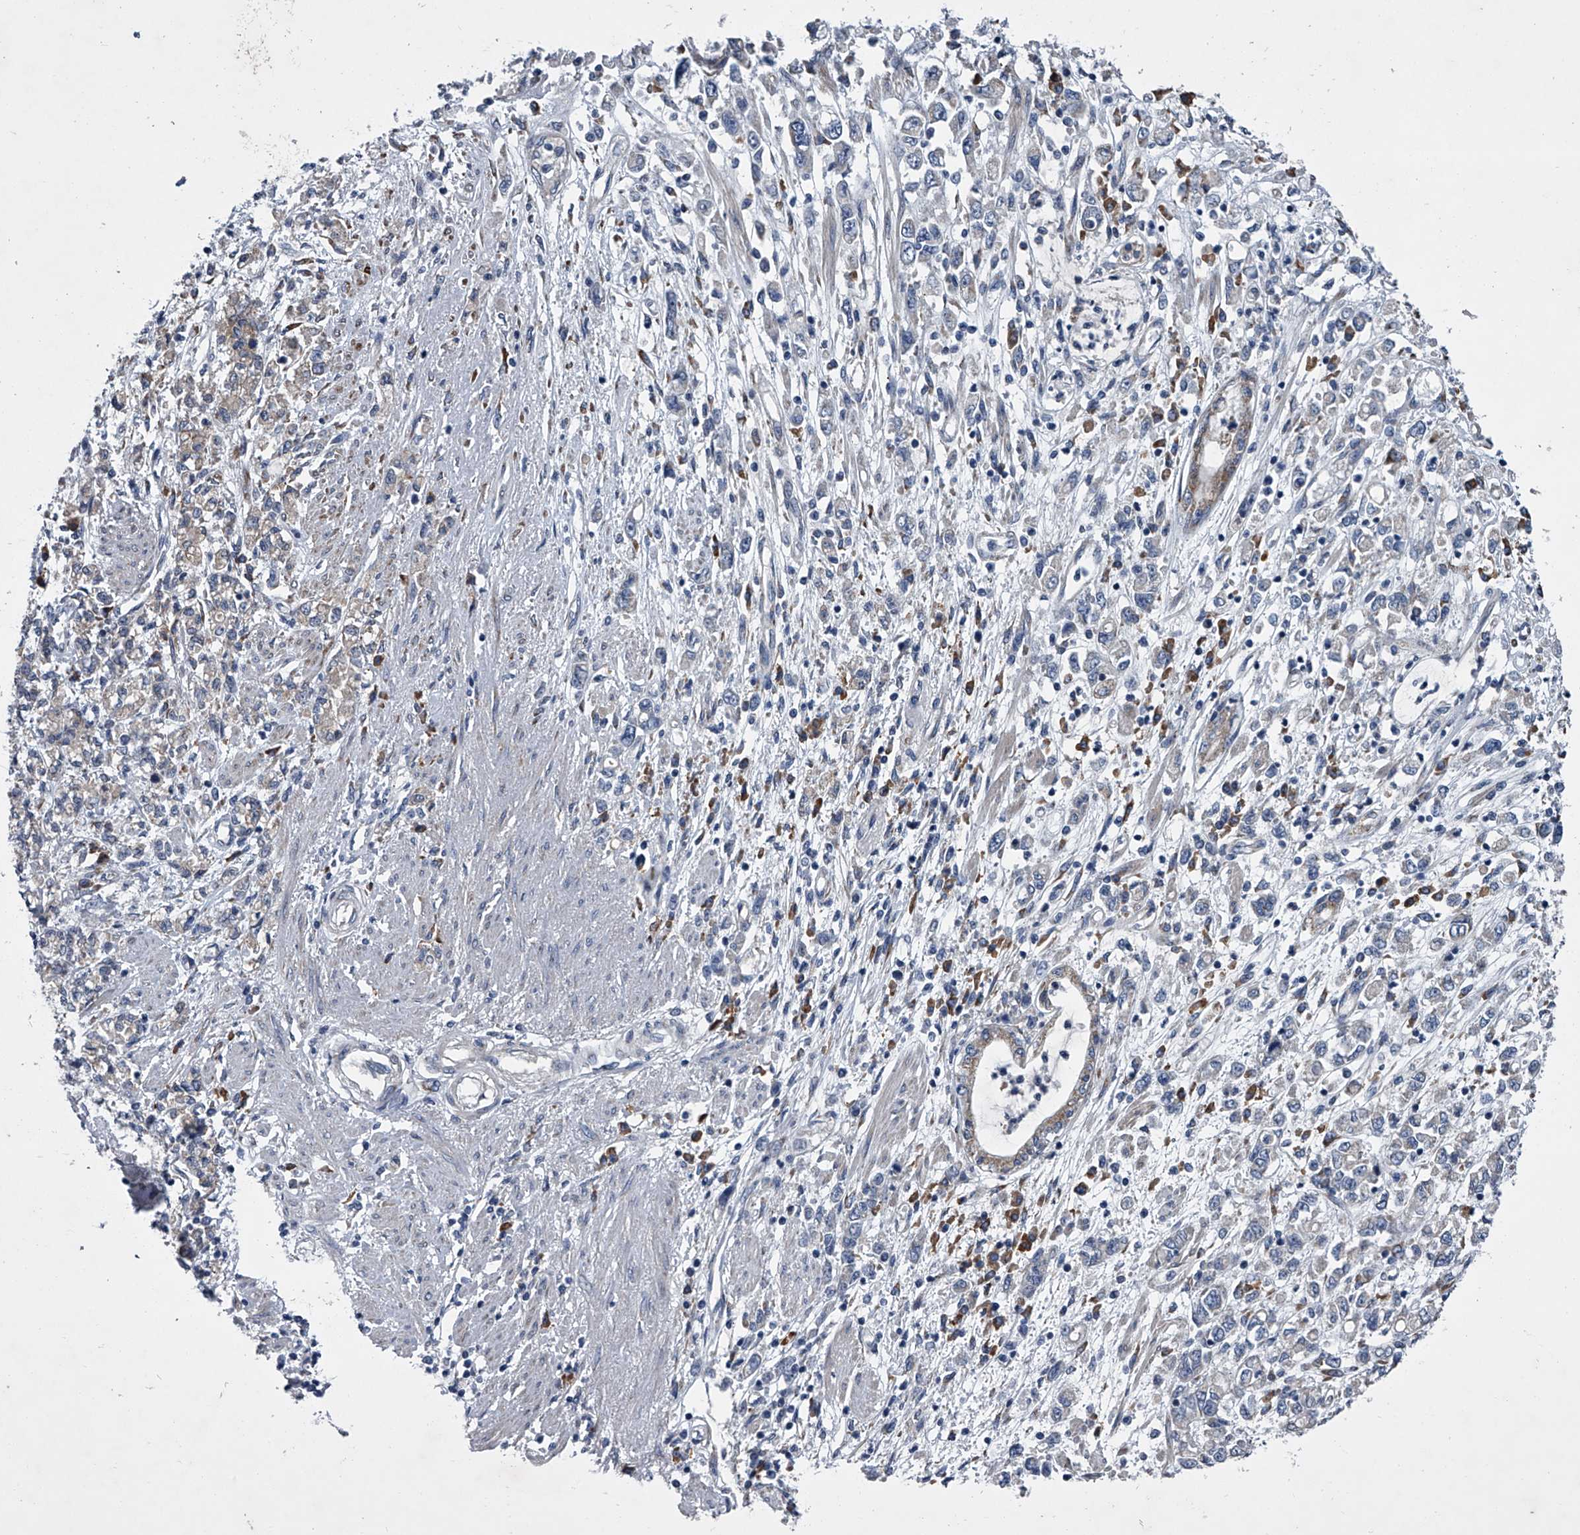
{"staining": {"intensity": "weak", "quantity": "<25%", "location": "cytoplasmic/membranous"}, "tissue": "stomach cancer", "cell_type": "Tumor cells", "image_type": "cancer", "snomed": [{"axis": "morphology", "description": "Adenocarcinoma, NOS"}, {"axis": "topography", "description": "Stomach"}], "caption": "This is an IHC photomicrograph of human adenocarcinoma (stomach). There is no expression in tumor cells.", "gene": "ABCG1", "patient": {"sex": "female", "age": 76}}